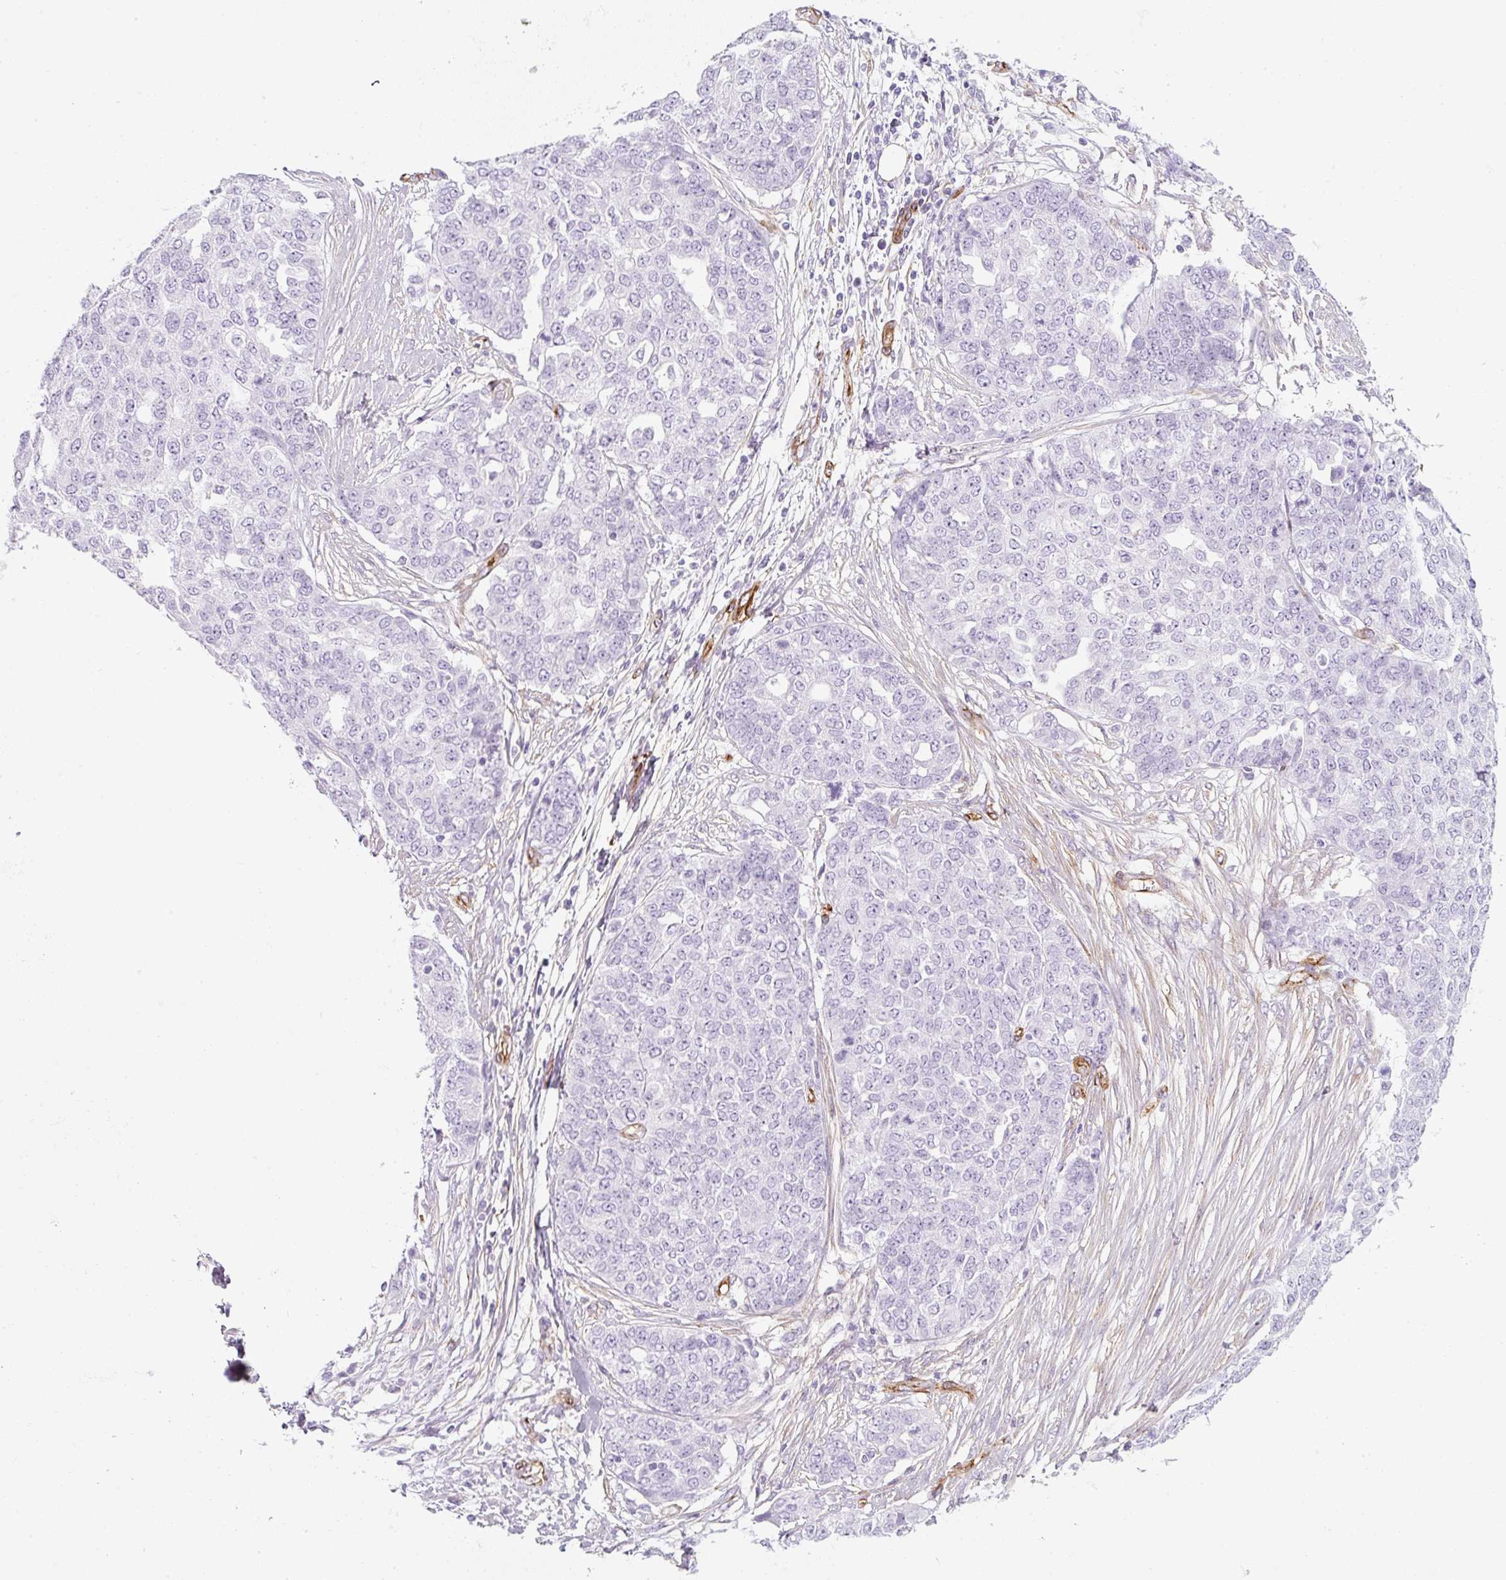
{"staining": {"intensity": "negative", "quantity": "none", "location": "none"}, "tissue": "ovarian cancer", "cell_type": "Tumor cells", "image_type": "cancer", "snomed": [{"axis": "morphology", "description": "Cystadenocarcinoma, serous, NOS"}, {"axis": "topography", "description": "Soft tissue"}, {"axis": "topography", "description": "Ovary"}], "caption": "Tumor cells are negative for brown protein staining in ovarian cancer (serous cystadenocarcinoma). Nuclei are stained in blue.", "gene": "CAVIN3", "patient": {"sex": "female", "age": 57}}